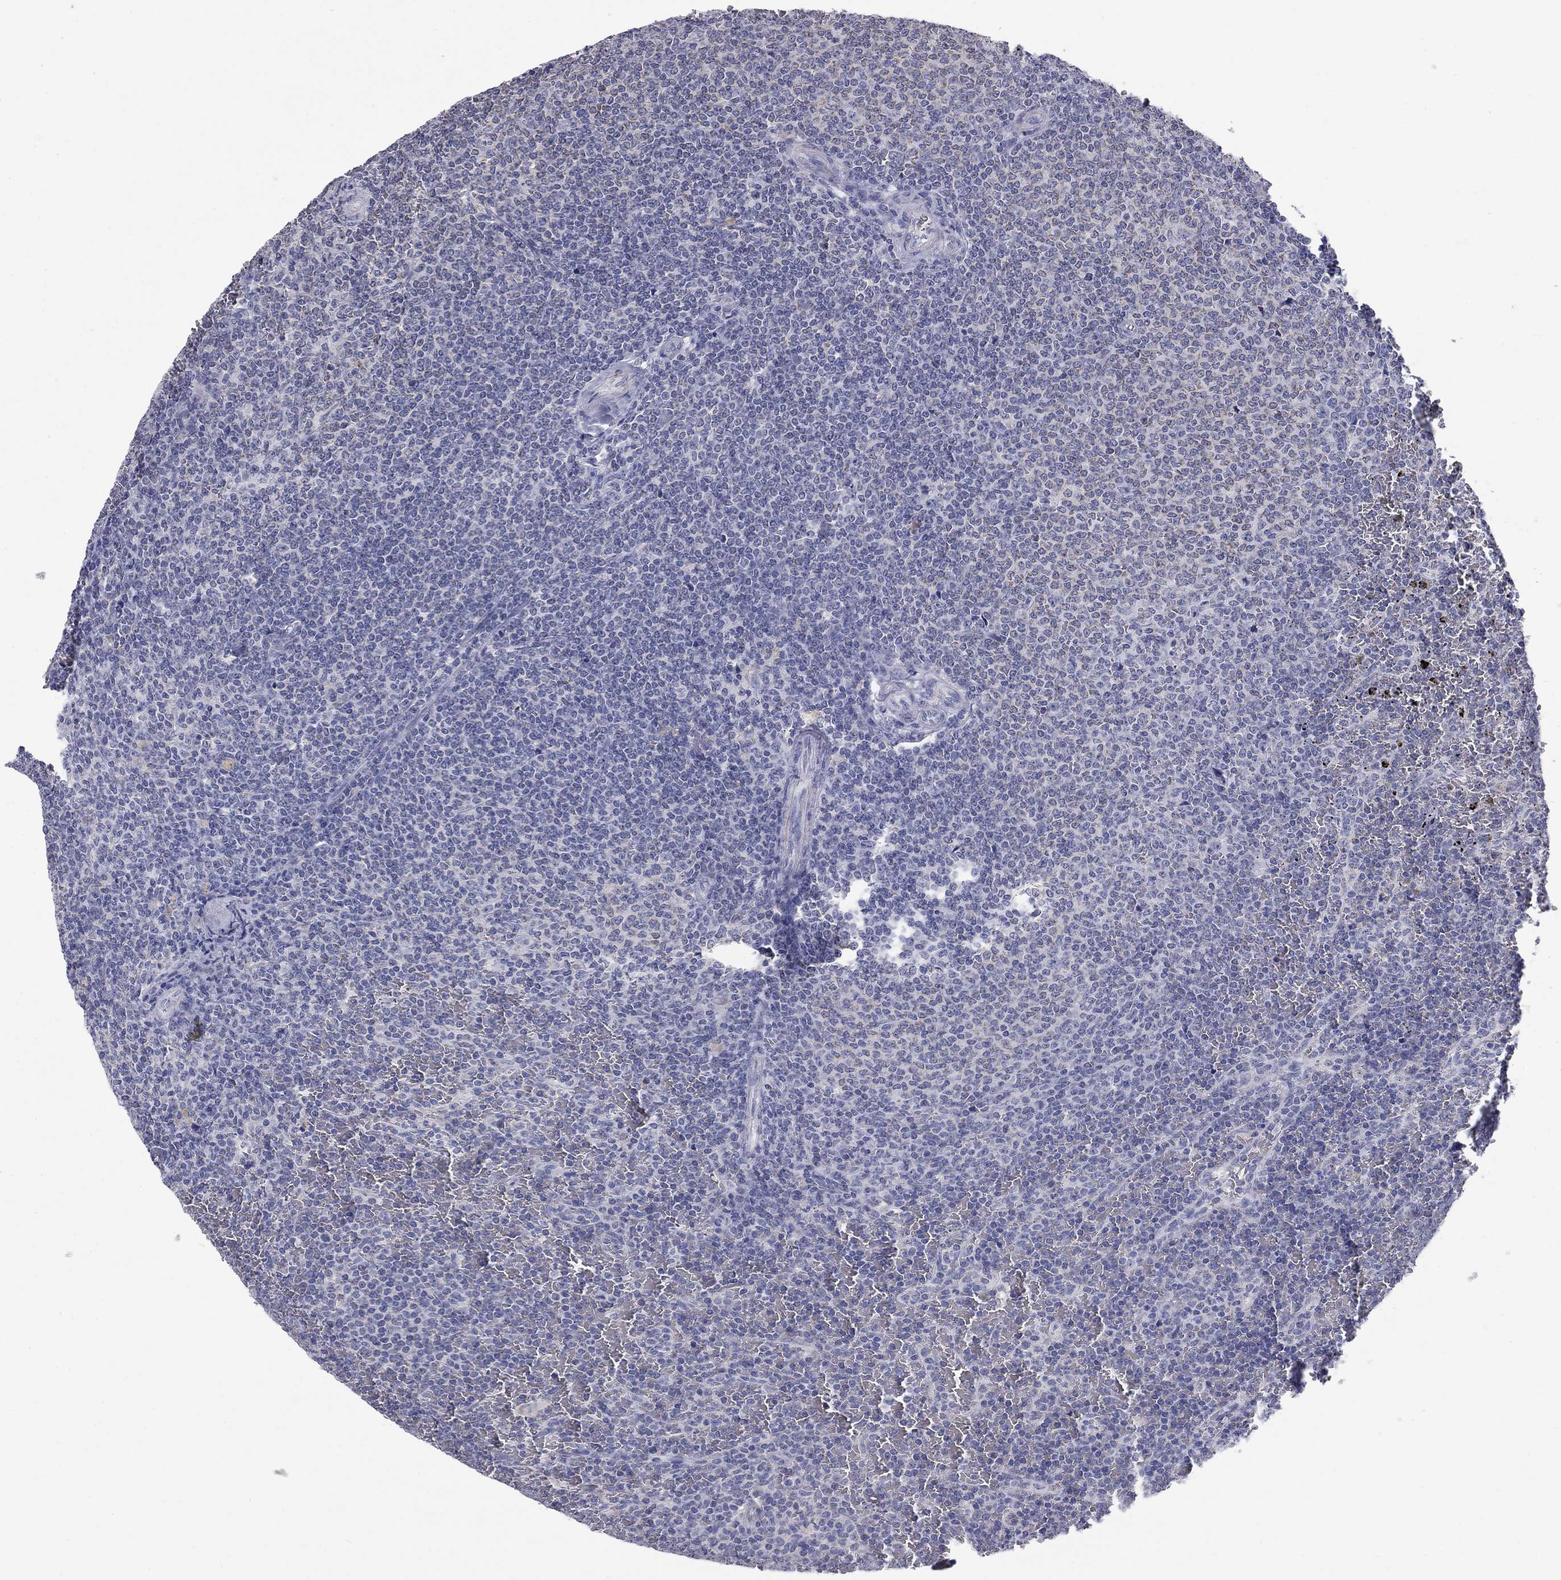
{"staining": {"intensity": "negative", "quantity": "none", "location": "none"}, "tissue": "lymphoma", "cell_type": "Tumor cells", "image_type": "cancer", "snomed": [{"axis": "morphology", "description": "Malignant lymphoma, non-Hodgkin's type, Low grade"}, {"axis": "topography", "description": "Spleen"}], "caption": "This is an IHC image of malignant lymphoma, non-Hodgkin's type (low-grade). There is no staining in tumor cells.", "gene": "FRK", "patient": {"sex": "female", "age": 77}}